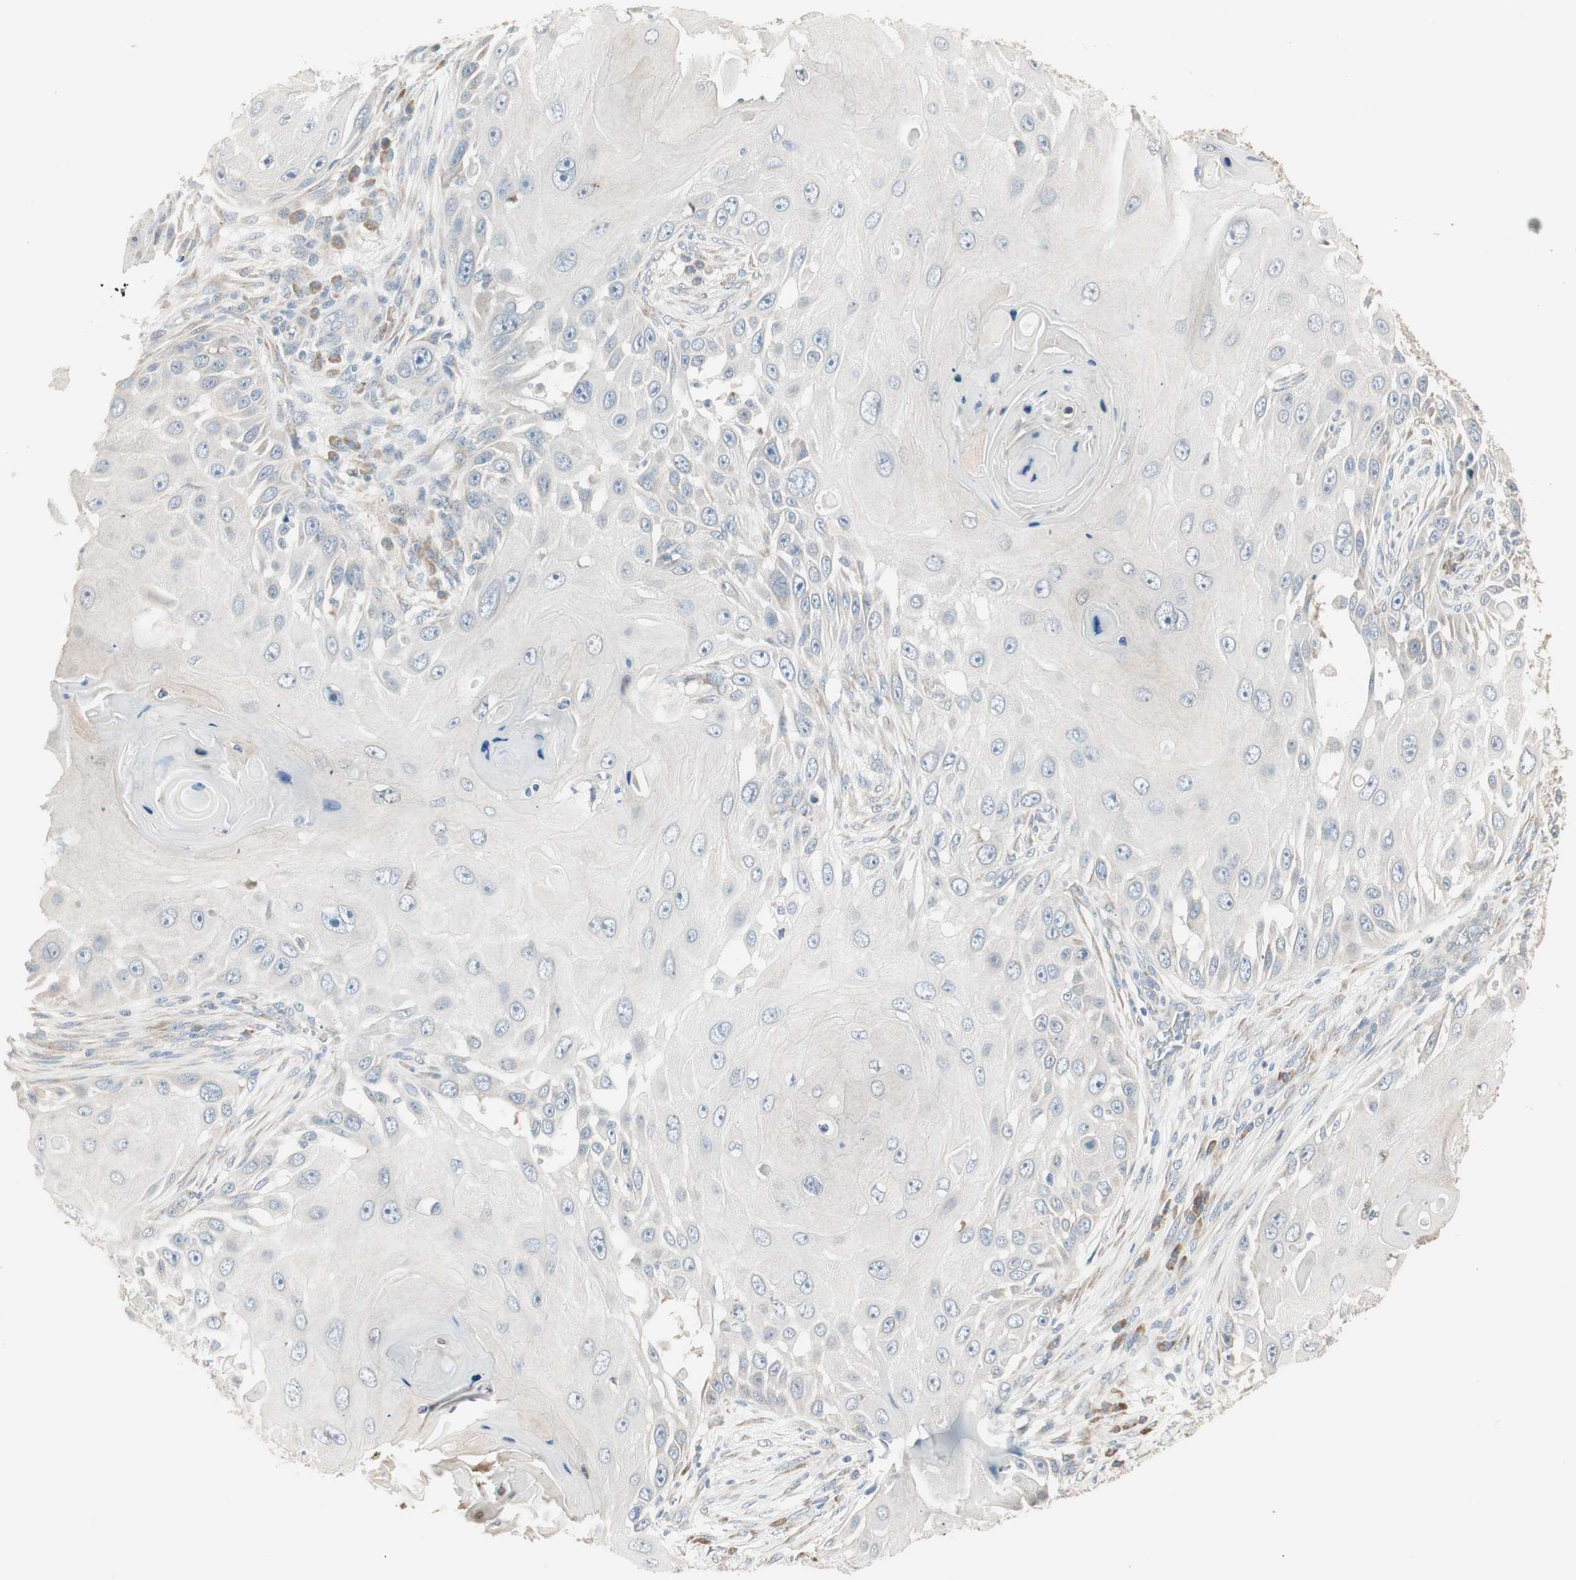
{"staining": {"intensity": "negative", "quantity": "none", "location": "none"}, "tissue": "skin cancer", "cell_type": "Tumor cells", "image_type": "cancer", "snomed": [{"axis": "morphology", "description": "Squamous cell carcinoma, NOS"}, {"axis": "topography", "description": "Skin"}], "caption": "This is a photomicrograph of immunohistochemistry (IHC) staining of skin squamous cell carcinoma, which shows no expression in tumor cells. (DAB immunohistochemistry, high magnification).", "gene": "PDZK1", "patient": {"sex": "female", "age": 44}}